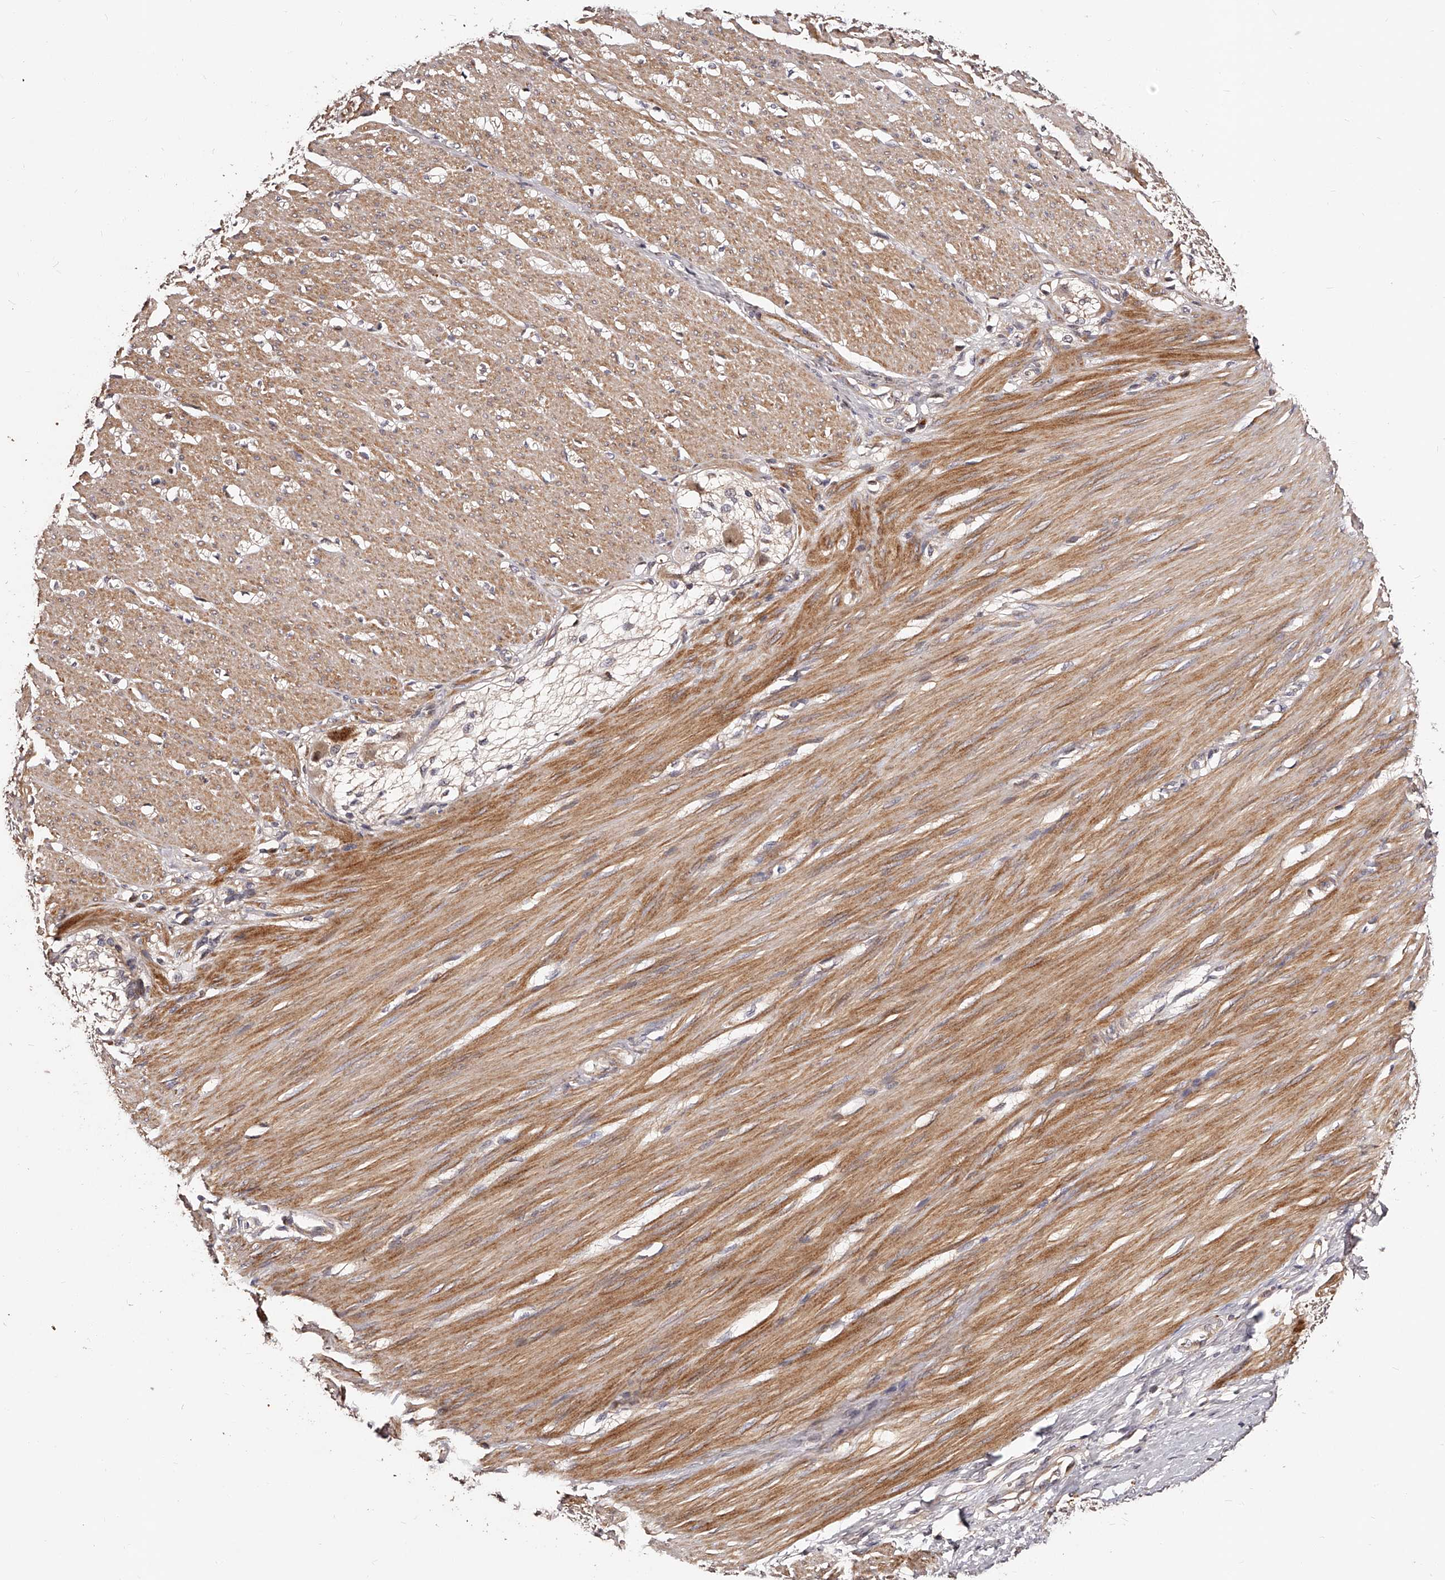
{"staining": {"intensity": "moderate", "quantity": ">75%", "location": "cytoplasmic/membranous"}, "tissue": "smooth muscle", "cell_type": "Smooth muscle cells", "image_type": "normal", "snomed": [{"axis": "morphology", "description": "Normal tissue, NOS"}, {"axis": "morphology", "description": "Adenocarcinoma, NOS"}, {"axis": "topography", "description": "Colon"}, {"axis": "topography", "description": "Peripheral nerve tissue"}], "caption": "The immunohistochemical stain shows moderate cytoplasmic/membranous staining in smooth muscle cells of normal smooth muscle.", "gene": "ZNF502", "patient": {"sex": "male", "age": 14}}